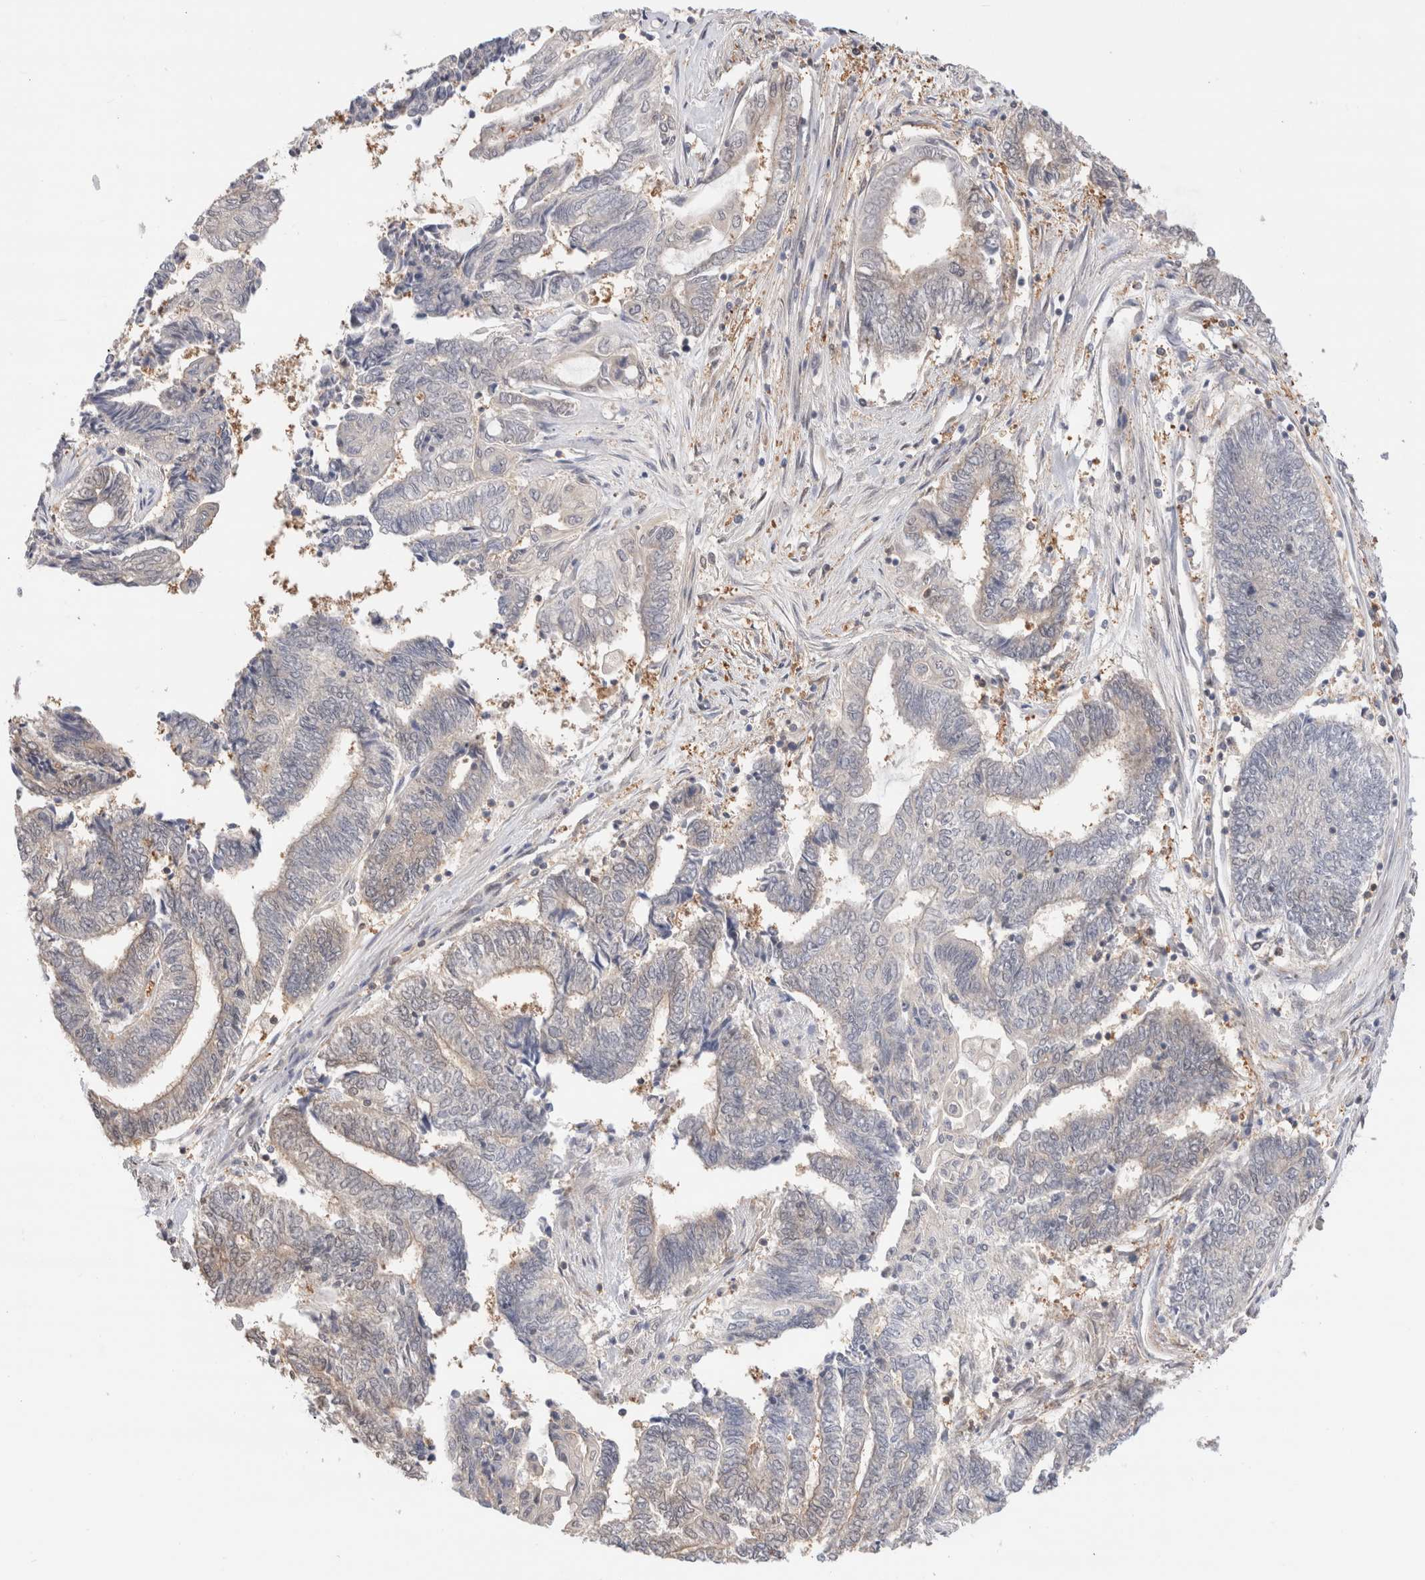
{"staining": {"intensity": "negative", "quantity": "none", "location": "none"}, "tissue": "endometrial cancer", "cell_type": "Tumor cells", "image_type": "cancer", "snomed": [{"axis": "morphology", "description": "Adenocarcinoma, NOS"}, {"axis": "topography", "description": "Uterus"}, {"axis": "topography", "description": "Endometrium"}], "caption": "Immunohistochemistry (IHC) micrograph of neoplastic tissue: adenocarcinoma (endometrial) stained with DAB (3,3'-diaminobenzidine) shows no significant protein staining in tumor cells.", "gene": "C17orf97", "patient": {"sex": "female", "age": 70}}